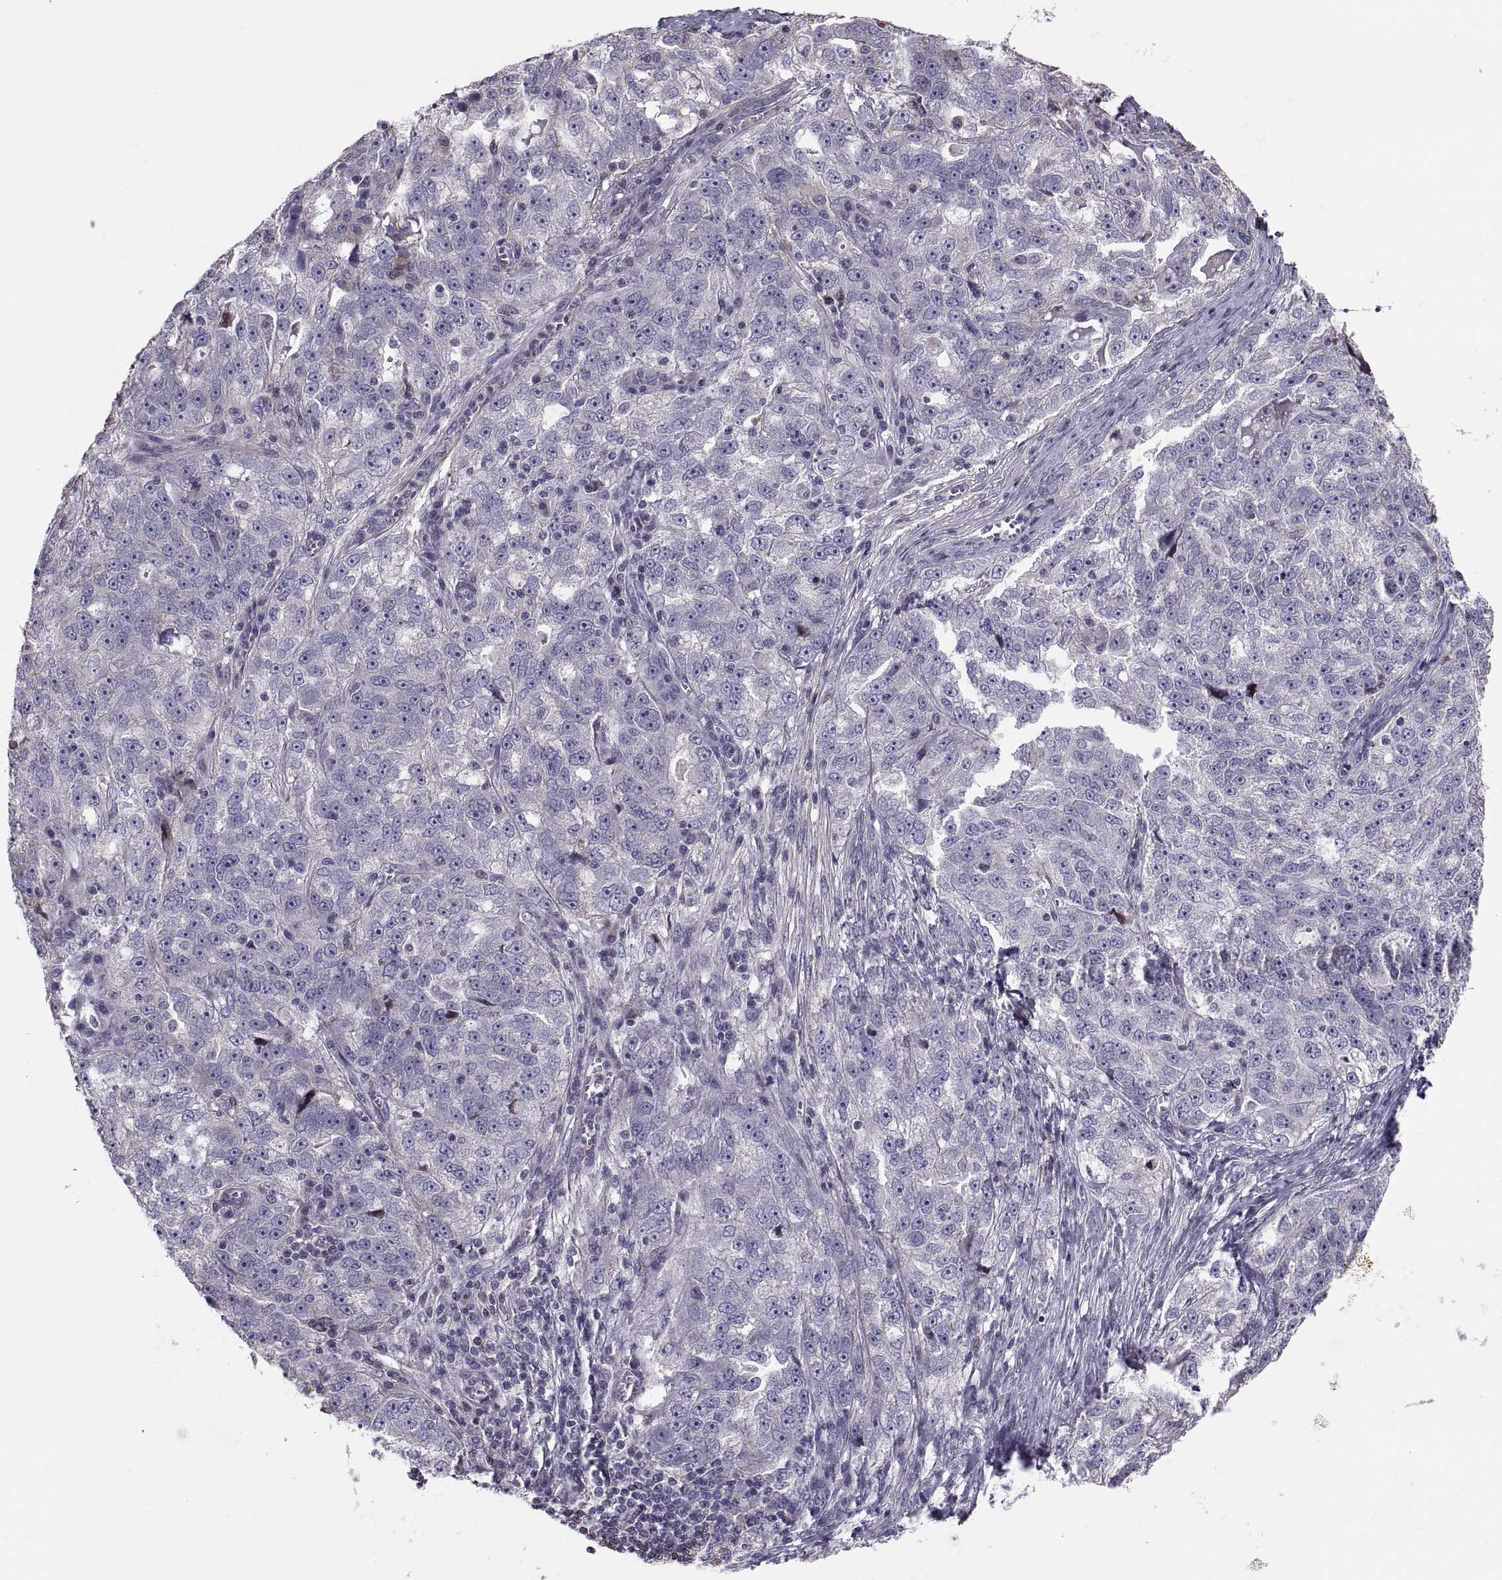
{"staining": {"intensity": "negative", "quantity": "none", "location": "none"}, "tissue": "ovarian cancer", "cell_type": "Tumor cells", "image_type": "cancer", "snomed": [{"axis": "morphology", "description": "Cystadenocarcinoma, serous, NOS"}, {"axis": "topography", "description": "Ovary"}], "caption": "Immunohistochemical staining of ovarian cancer (serous cystadenocarcinoma) exhibits no significant expression in tumor cells.", "gene": "ANO1", "patient": {"sex": "female", "age": 51}}